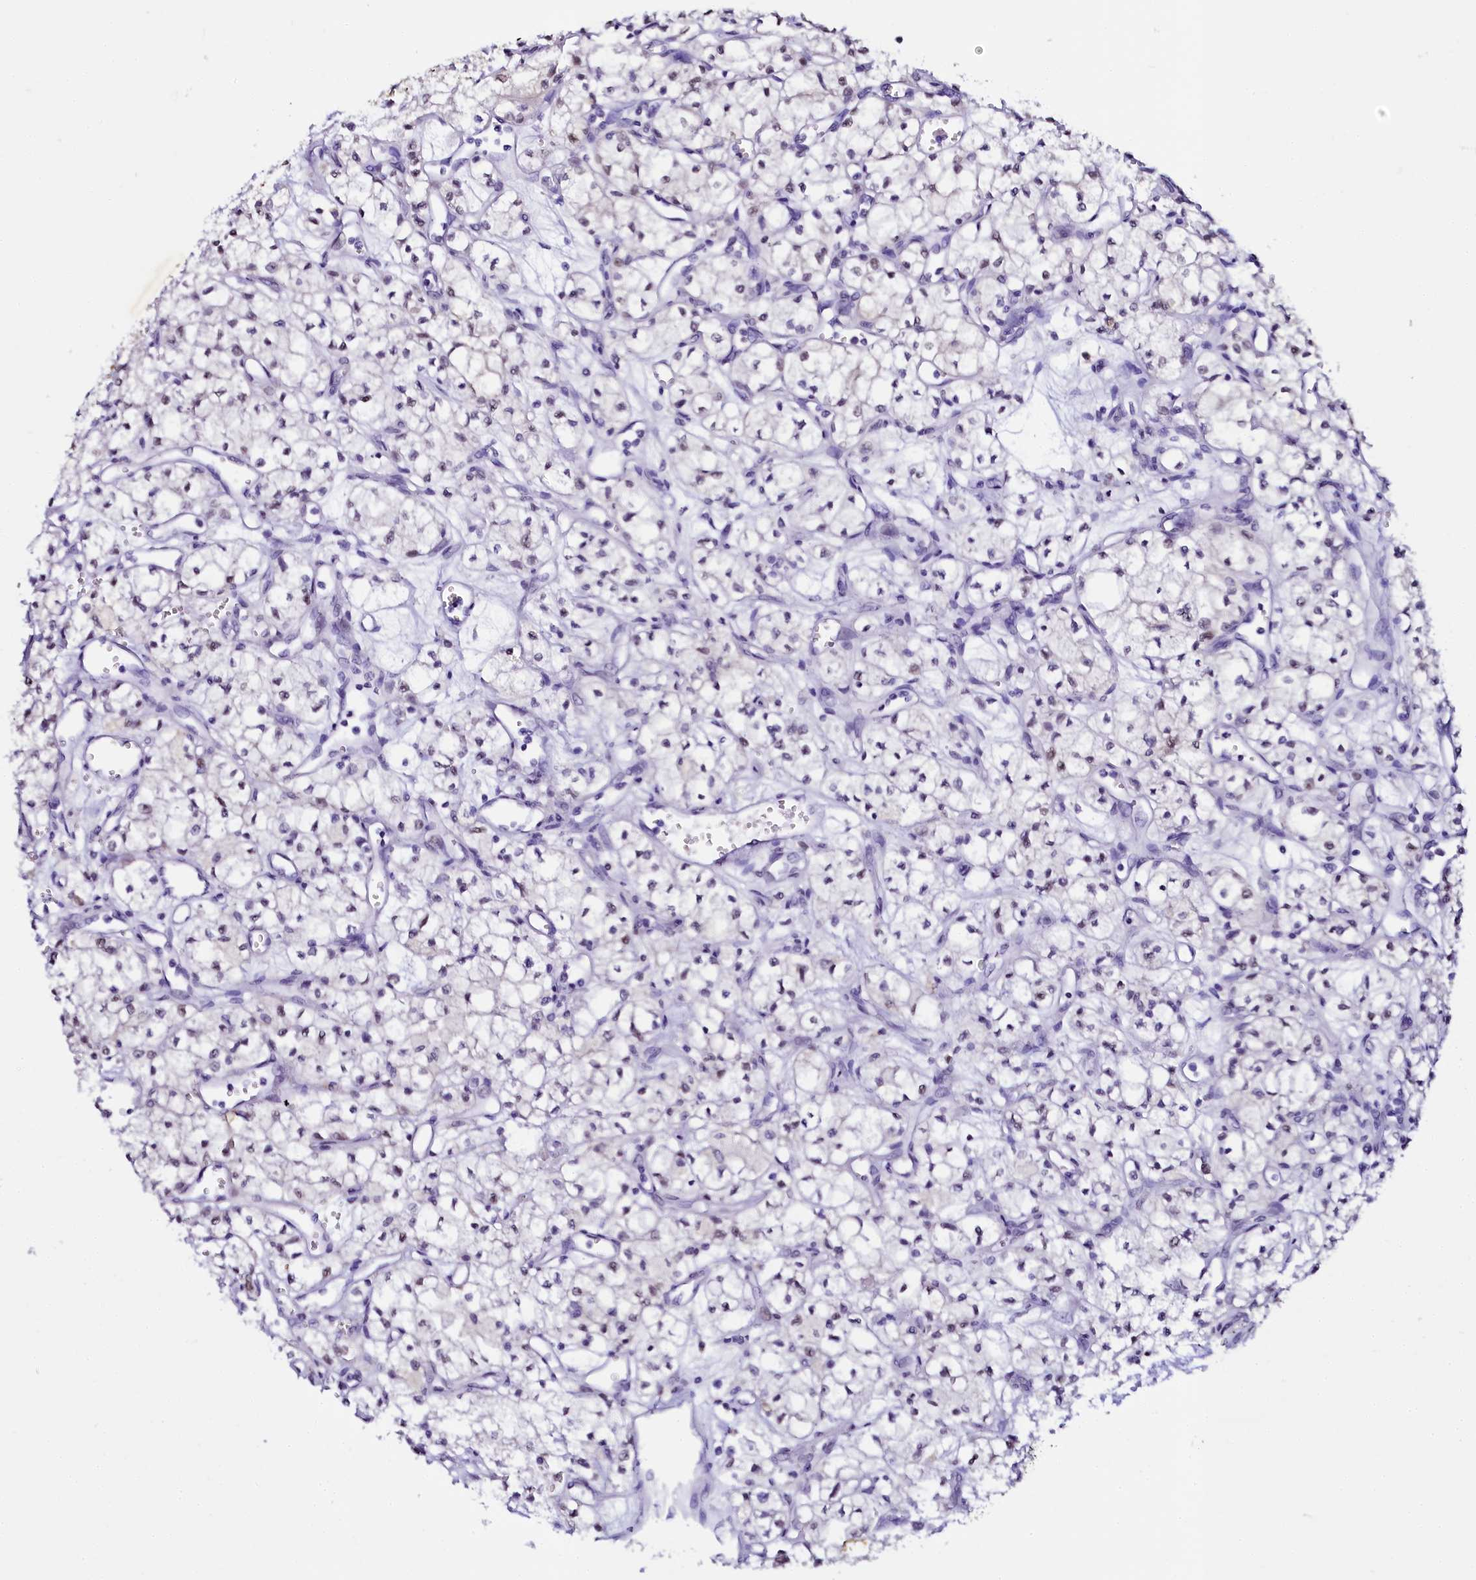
{"staining": {"intensity": "weak", "quantity": "25%-75%", "location": "nuclear"}, "tissue": "renal cancer", "cell_type": "Tumor cells", "image_type": "cancer", "snomed": [{"axis": "morphology", "description": "Adenocarcinoma, NOS"}, {"axis": "topography", "description": "Kidney"}], "caption": "About 25%-75% of tumor cells in renal cancer exhibit weak nuclear protein positivity as visualized by brown immunohistochemical staining.", "gene": "SORD", "patient": {"sex": "male", "age": 59}}